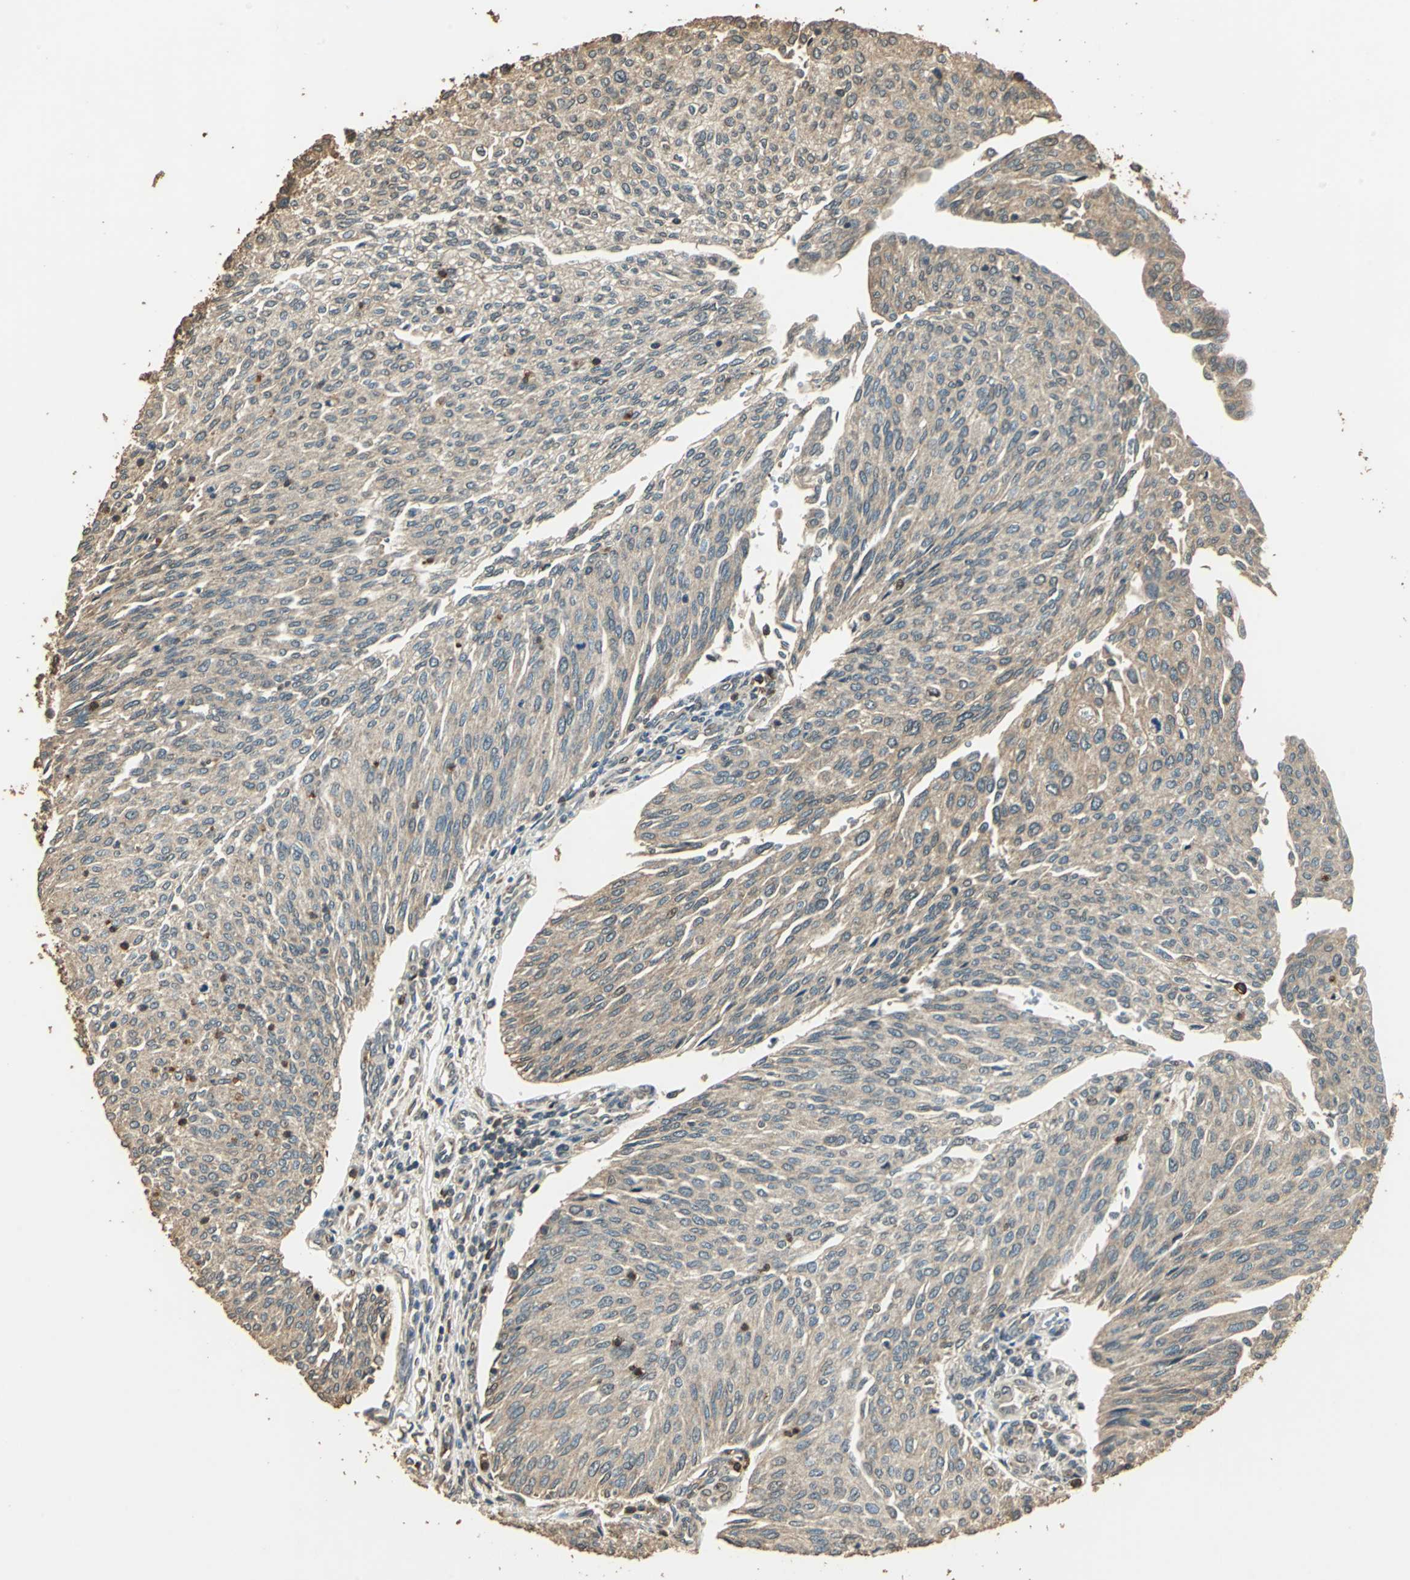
{"staining": {"intensity": "weak", "quantity": ">75%", "location": "cytoplasmic/membranous"}, "tissue": "urothelial cancer", "cell_type": "Tumor cells", "image_type": "cancer", "snomed": [{"axis": "morphology", "description": "Urothelial carcinoma, Low grade"}, {"axis": "topography", "description": "Urinary bladder"}], "caption": "Immunohistochemistry (IHC) (DAB (3,3'-diaminobenzidine)) staining of urothelial cancer demonstrates weak cytoplasmic/membranous protein staining in about >75% of tumor cells.", "gene": "TMPRSS4", "patient": {"sex": "female", "age": 79}}